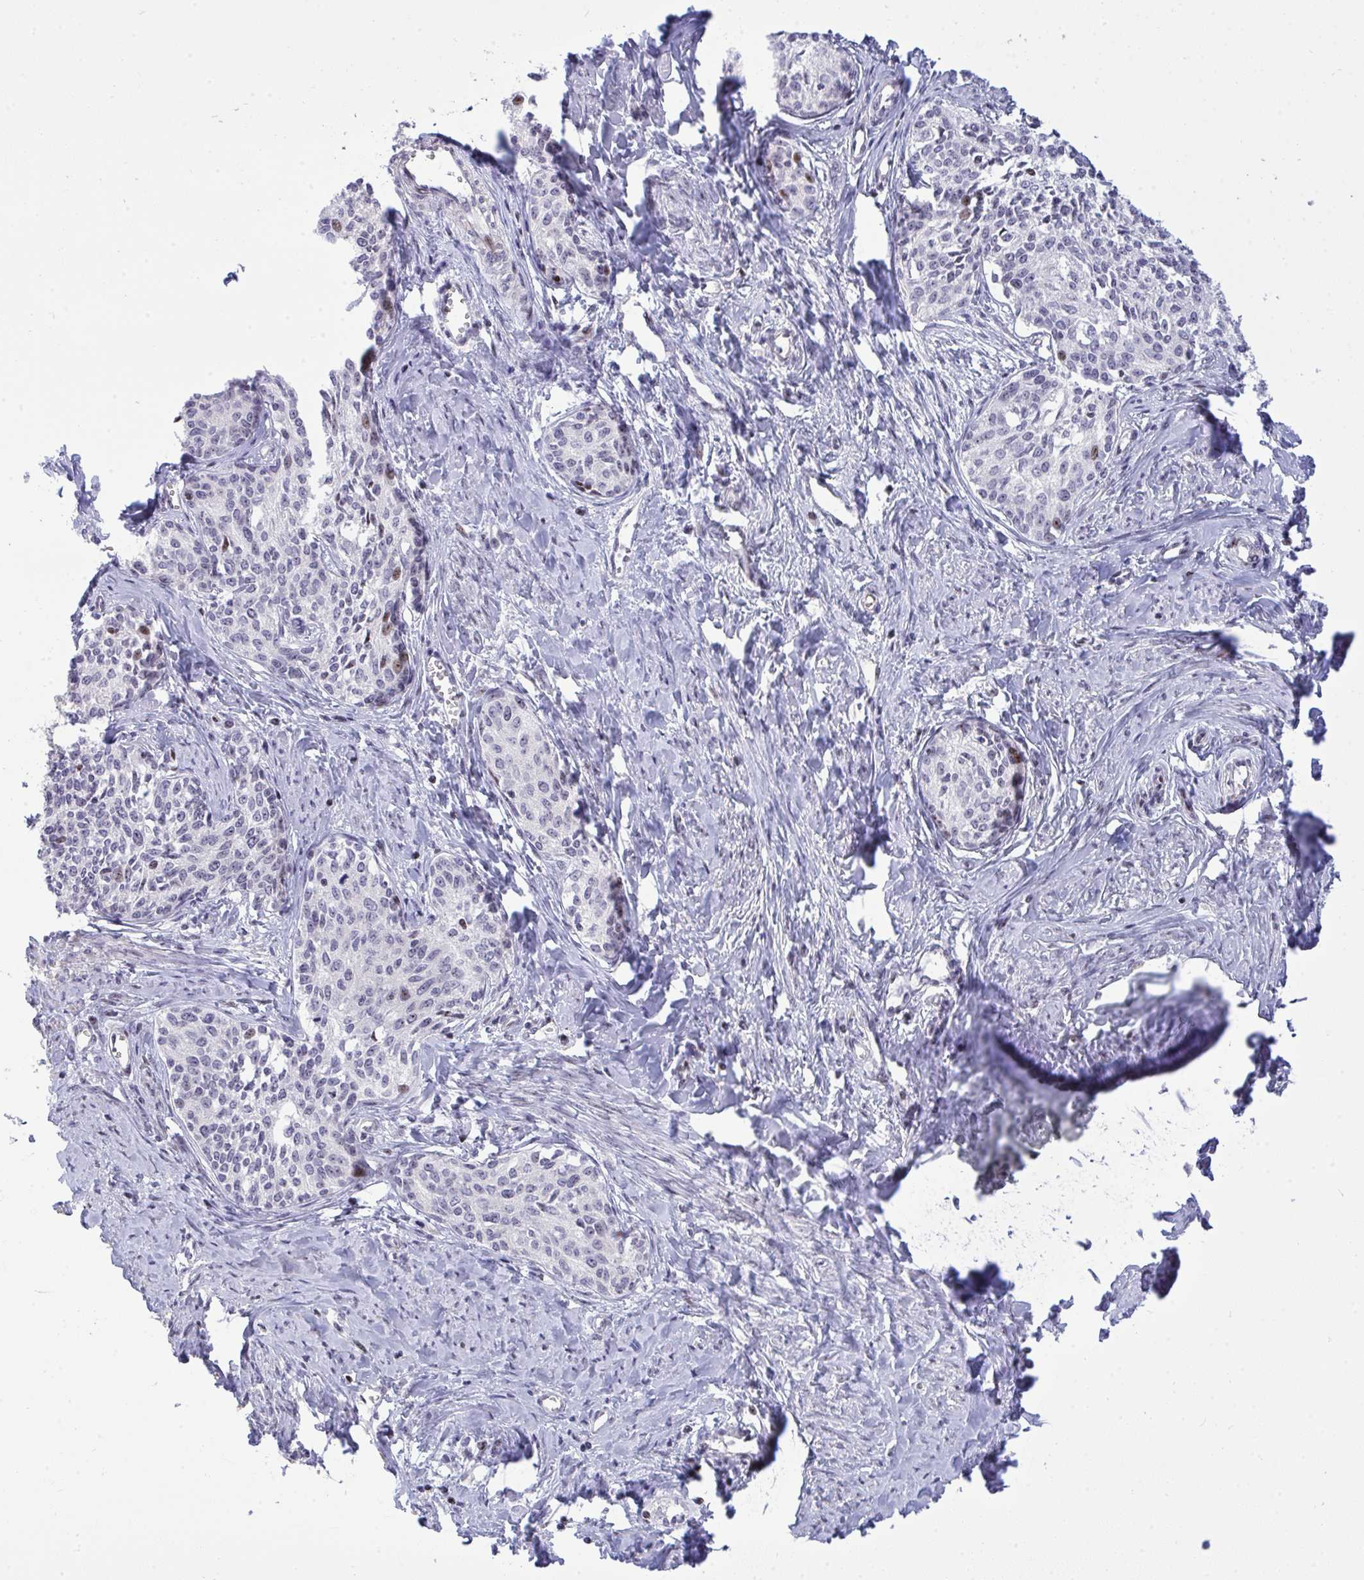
{"staining": {"intensity": "moderate", "quantity": "<25%", "location": "nuclear"}, "tissue": "cervical cancer", "cell_type": "Tumor cells", "image_type": "cancer", "snomed": [{"axis": "morphology", "description": "Squamous cell carcinoma, NOS"}, {"axis": "morphology", "description": "Adenocarcinoma, NOS"}, {"axis": "topography", "description": "Cervix"}], "caption": "A high-resolution histopathology image shows immunohistochemistry staining of adenocarcinoma (cervical), which exhibits moderate nuclear expression in about <25% of tumor cells. Using DAB (3,3'-diaminobenzidine) (brown) and hematoxylin (blue) stains, captured at high magnification using brightfield microscopy.", "gene": "PLPPR3", "patient": {"sex": "female", "age": 52}}